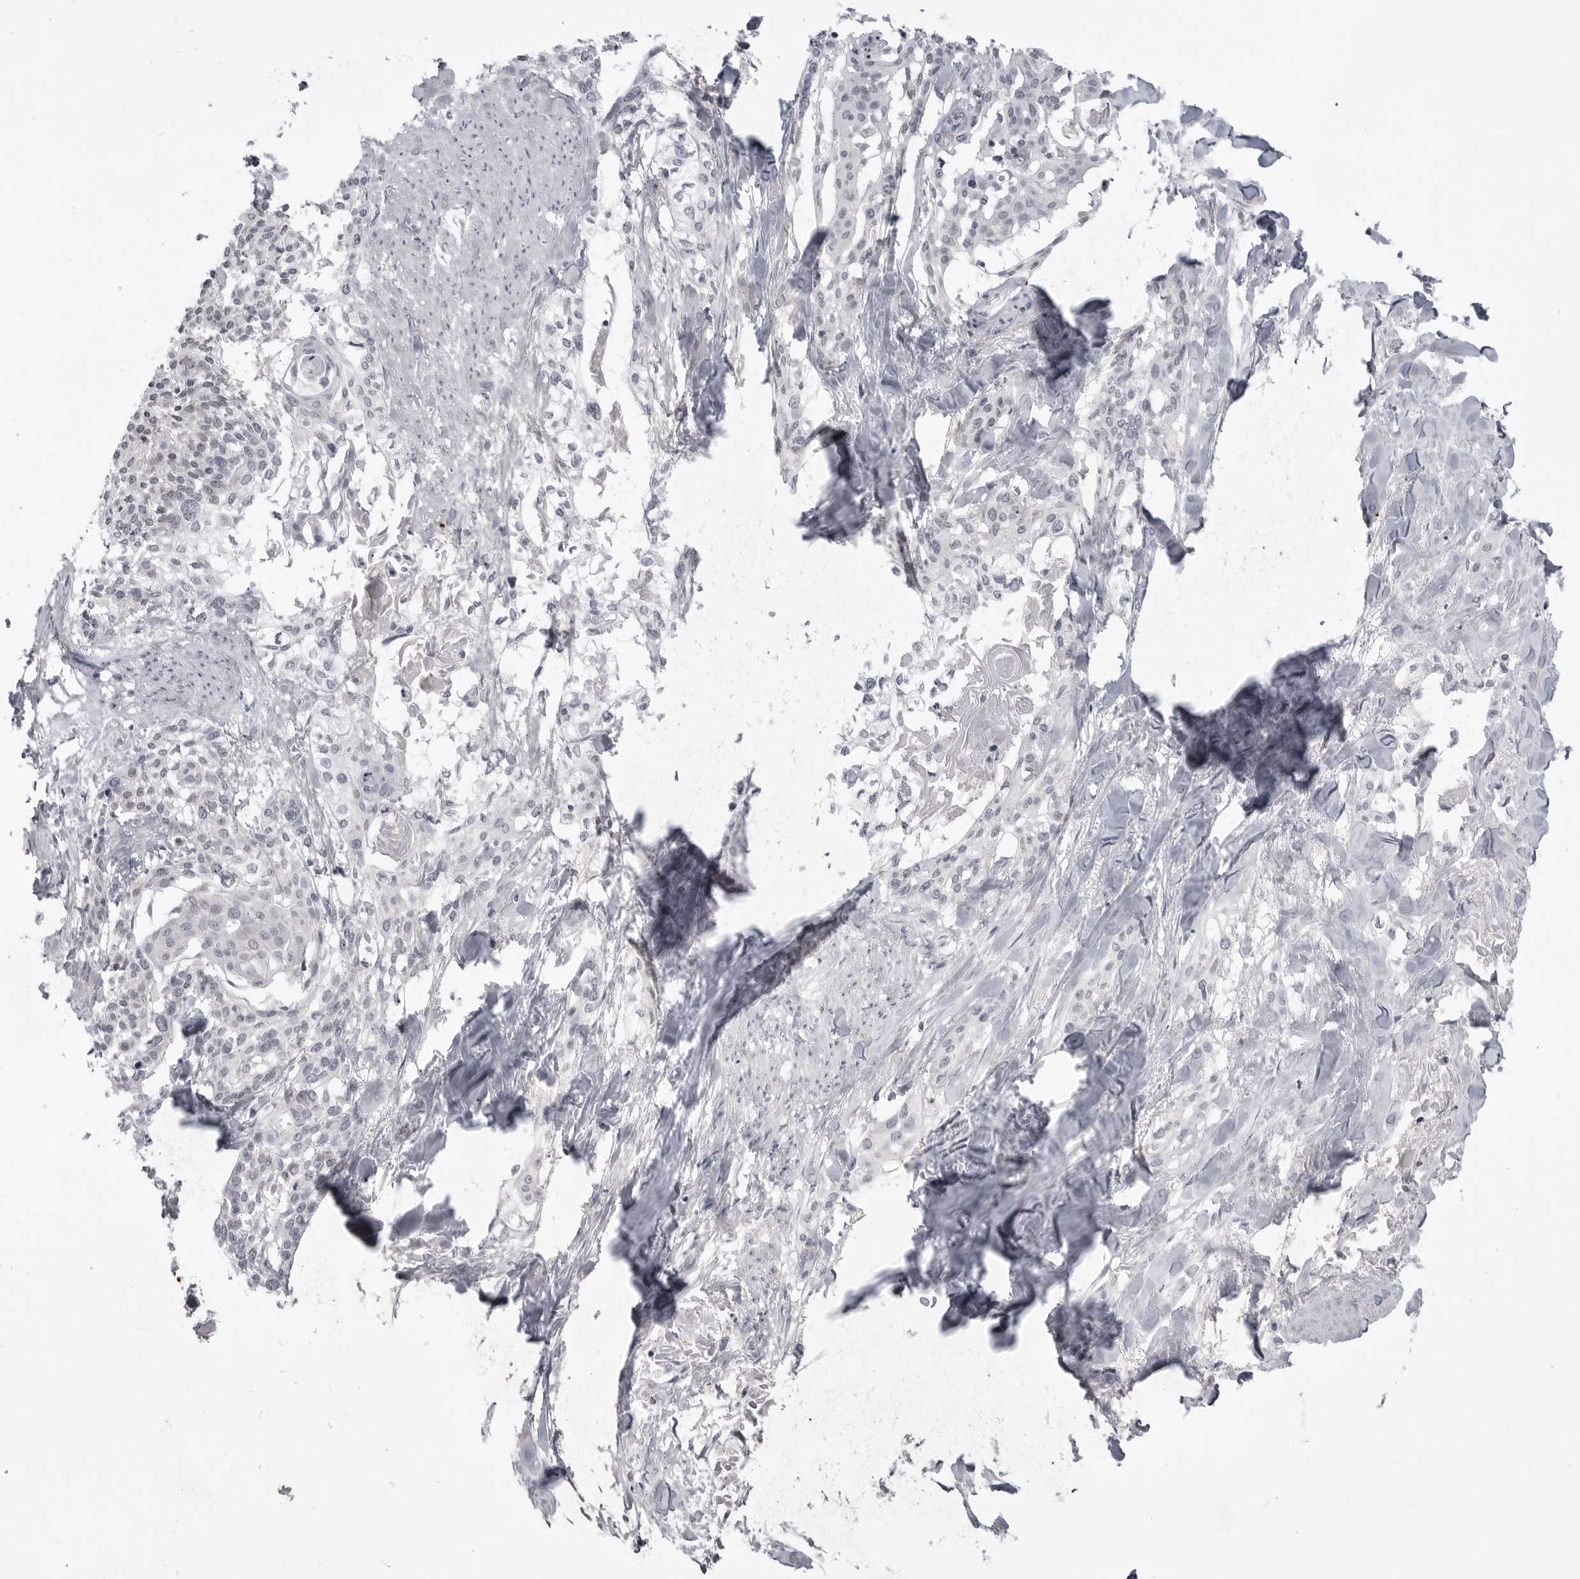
{"staining": {"intensity": "weak", "quantity": "<25%", "location": "nuclear"}, "tissue": "cervical cancer", "cell_type": "Tumor cells", "image_type": "cancer", "snomed": [{"axis": "morphology", "description": "Squamous cell carcinoma, NOS"}, {"axis": "topography", "description": "Cervix"}], "caption": "Cervical squamous cell carcinoma was stained to show a protein in brown. There is no significant positivity in tumor cells. (Brightfield microscopy of DAB (3,3'-diaminobenzidine) immunohistochemistry at high magnification).", "gene": "RRM1", "patient": {"sex": "female", "age": 57}}